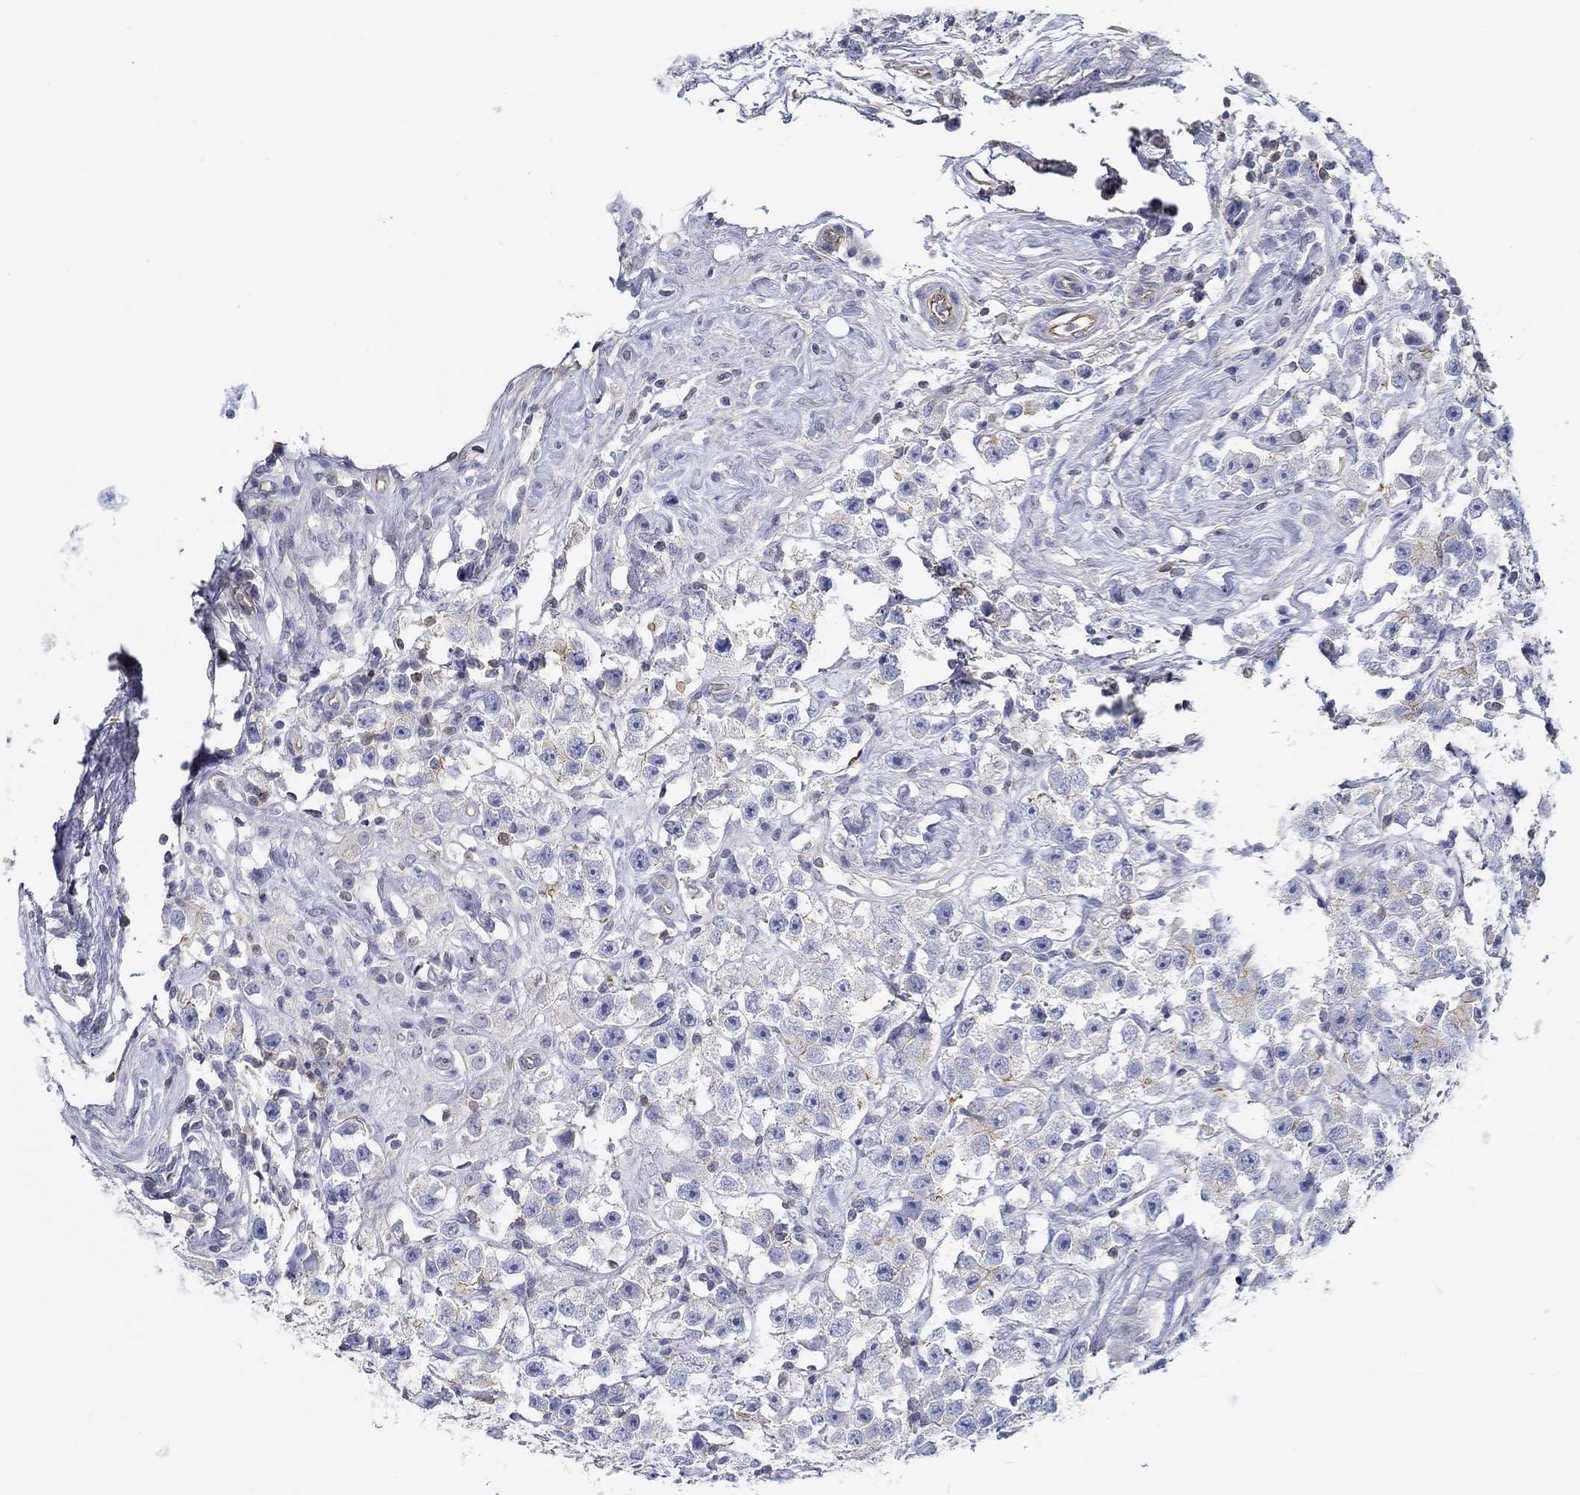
{"staining": {"intensity": "negative", "quantity": "none", "location": "none"}, "tissue": "testis cancer", "cell_type": "Tumor cells", "image_type": "cancer", "snomed": [{"axis": "morphology", "description": "Seminoma, NOS"}, {"axis": "topography", "description": "Testis"}], "caption": "Testis cancer stained for a protein using IHC exhibits no expression tumor cells.", "gene": "BBOF1", "patient": {"sex": "male", "age": 45}}